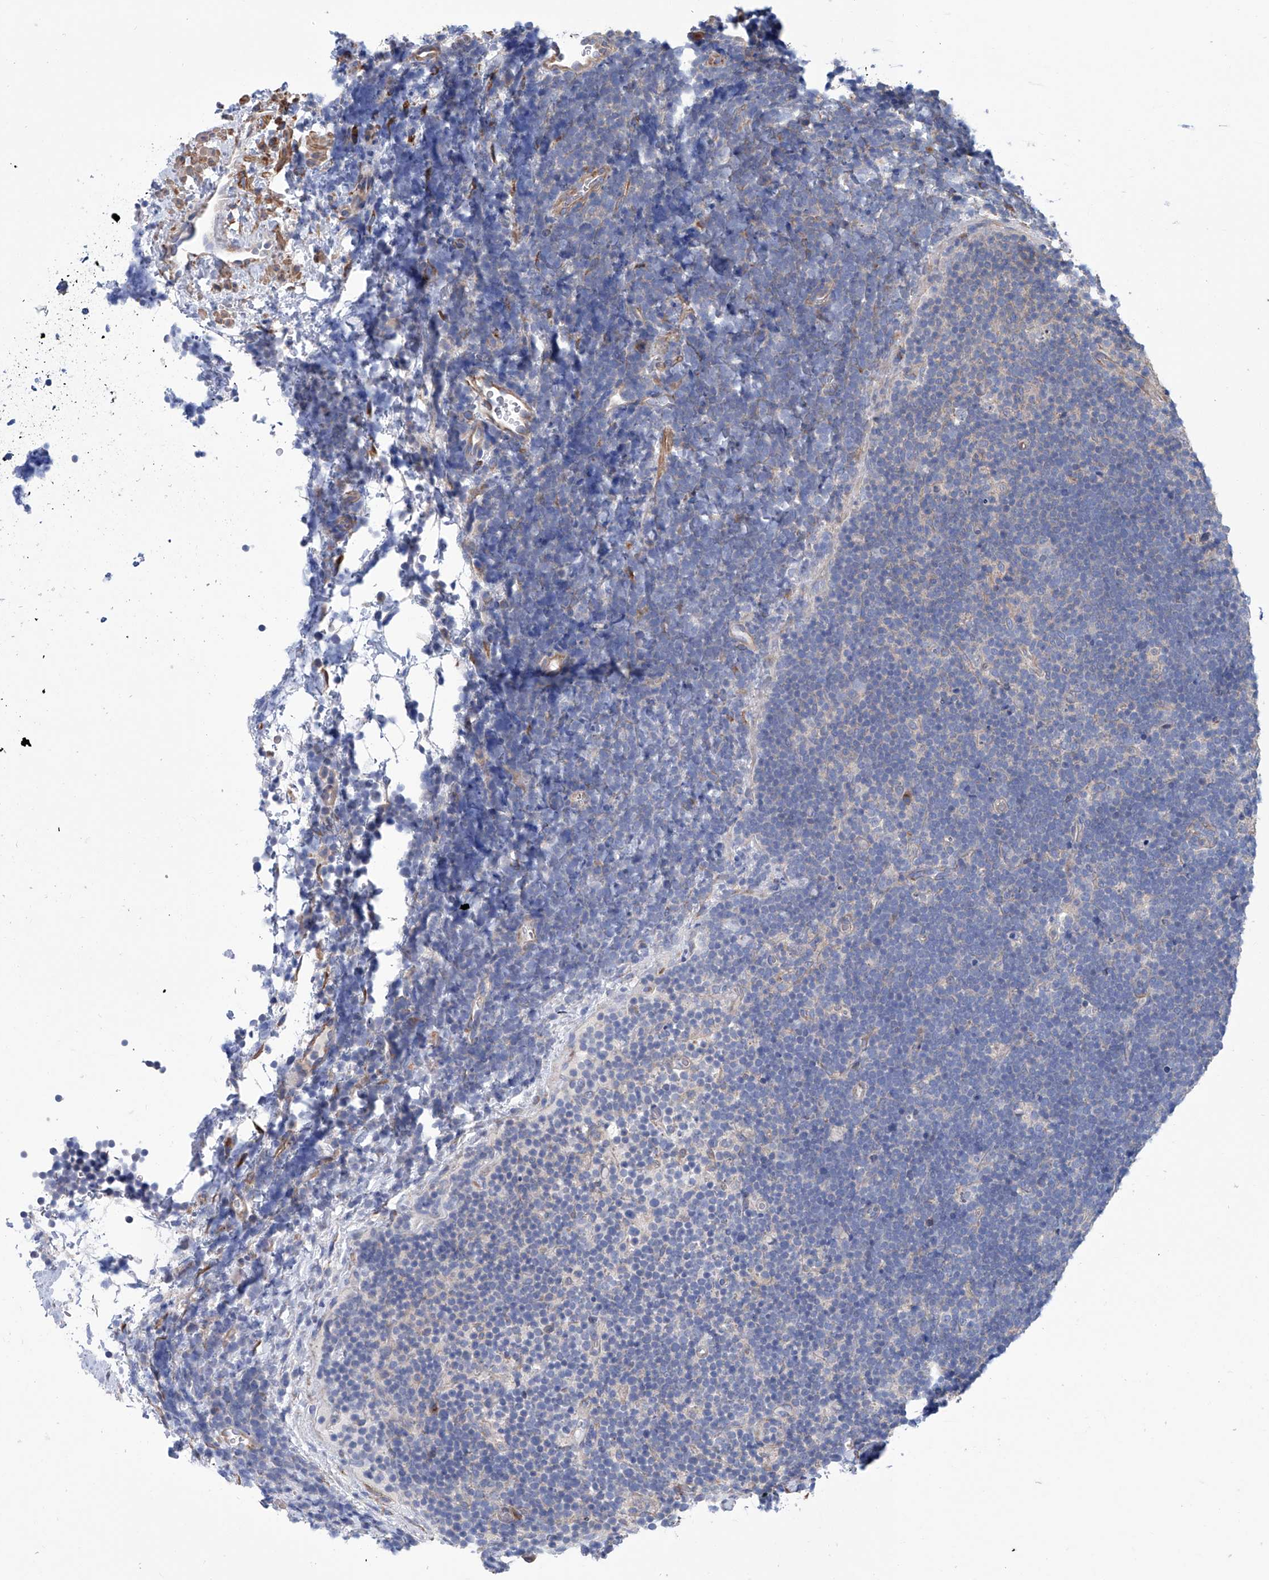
{"staining": {"intensity": "negative", "quantity": "none", "location": "none"}, "tissue": "lymphoma", "cell_type": "Tumor cells", "image_type": "cancer", "snomed": [{"axis": "morphology", "description": "Malignant lymphoma, non-Hodgkin's type, High grade"}, {"axis": "topography", "description": "Lymph node"}], "caption": "Tumor cells are negative for brown protein staining in malignant lymphoma, non-Hodgkin's type (high-grade). The staining was performed using DAB to visualize the protein expression in brown, while the nuclei were stained in blue with hematoxylin (Magnification: 20x).", "gene": "SMS", "patient": {"sex": "male", "age": 13}}